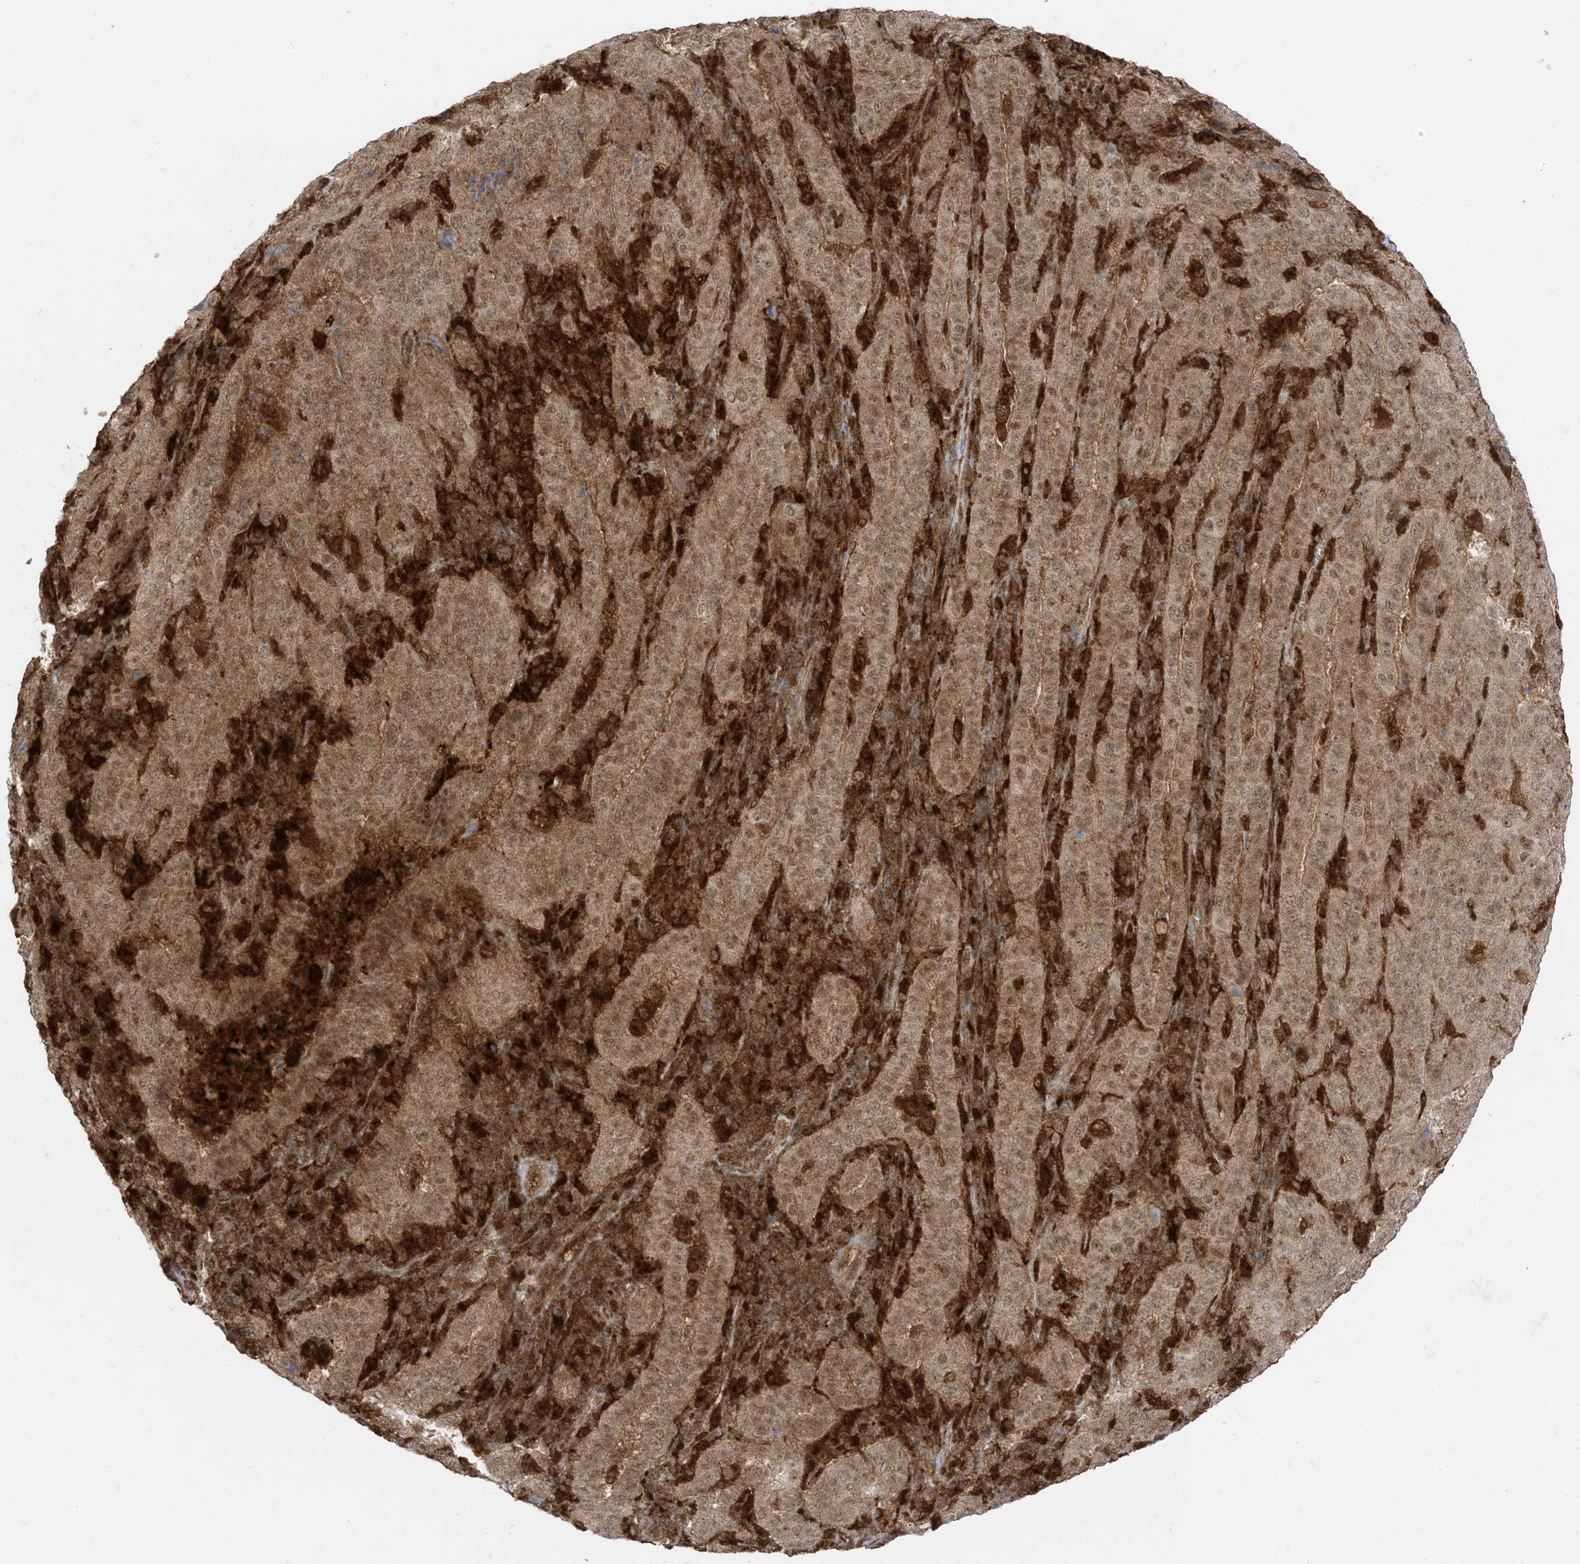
{"staining": {"intensity": "moderate", "quantity": ">75%", "location": "cytoplasmic/membranous"}, "tissue": "pancreatic cancer", "cell_type": "Tumor cells", "image_type": "cancer", "snomed": [{"axis": "morphology", "description": "Adenocarcinoma, NOS"}, {"axis": "topography", "description": "Pancreas"}], "caption": "Tumor cells exhibit moderate cytoplasmic/membranous expression in approximately >75% of cells in adenocarcinoma (pancreatic).", "gene": "PTPA", "patient": {"sex": "male", "age": 63}}